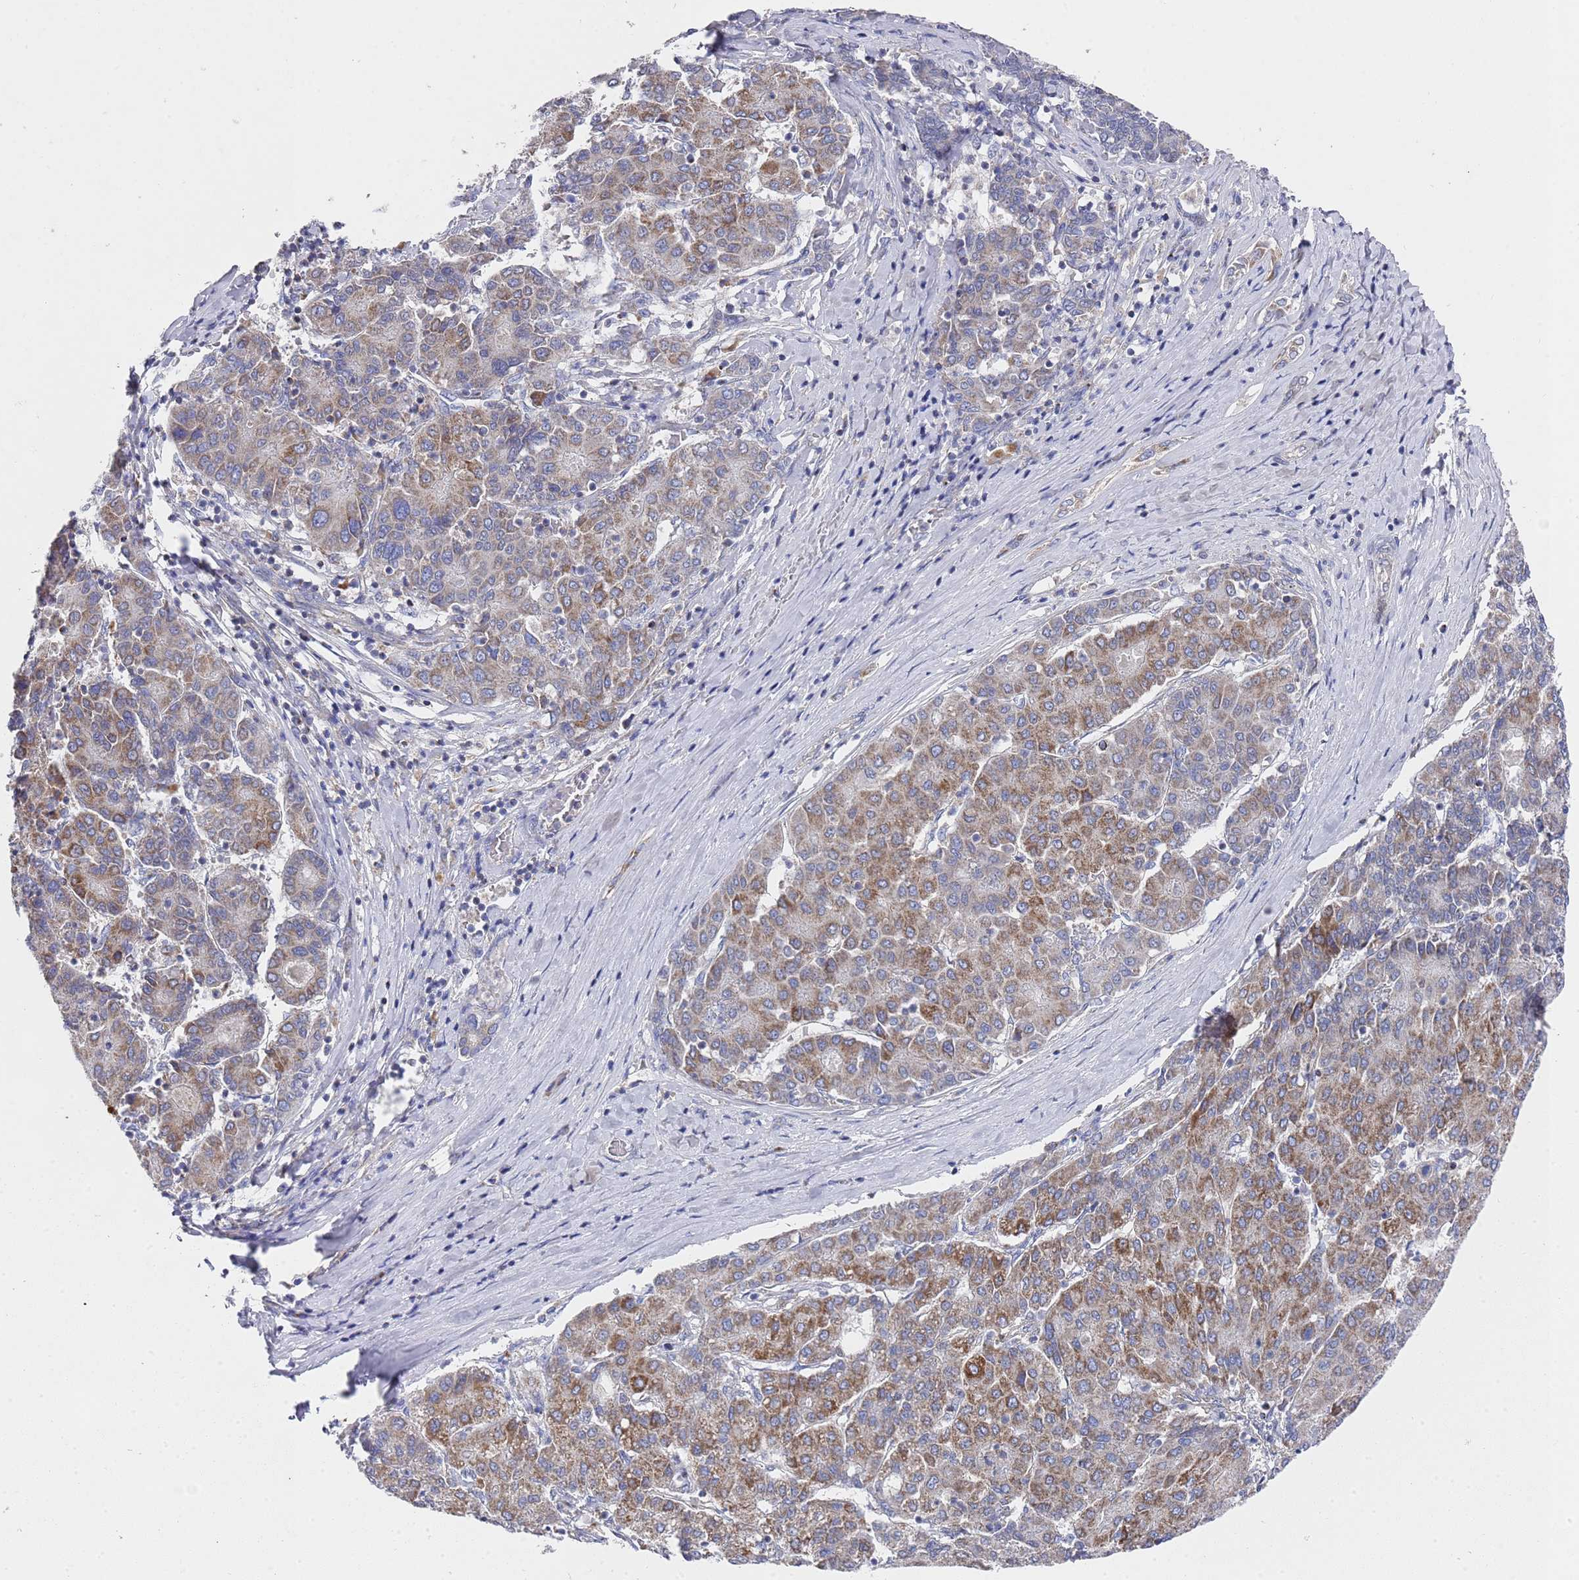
{"staining": {"intensity": "moderate", "quantity": ">75%", "location": "cytoplasmic/membranous"}, "tissue": "liver cancer", "cell_type": "Tumor cells", "image_type": "cancer", "snomed": [{"axis": "morphology", "description": "Carcinoma, Hepatocellular, NOS"}, {"axis": "topography", "description": "Liver"}], "caption": "Approximately >75% of tumor cells in liver cancer display moderate cytoplasmic/membranous protein expression as visualized by brown immunohistochemical staining.", "gene": "NPEPPS", "patient": {"sex": "male", "age": 65}}